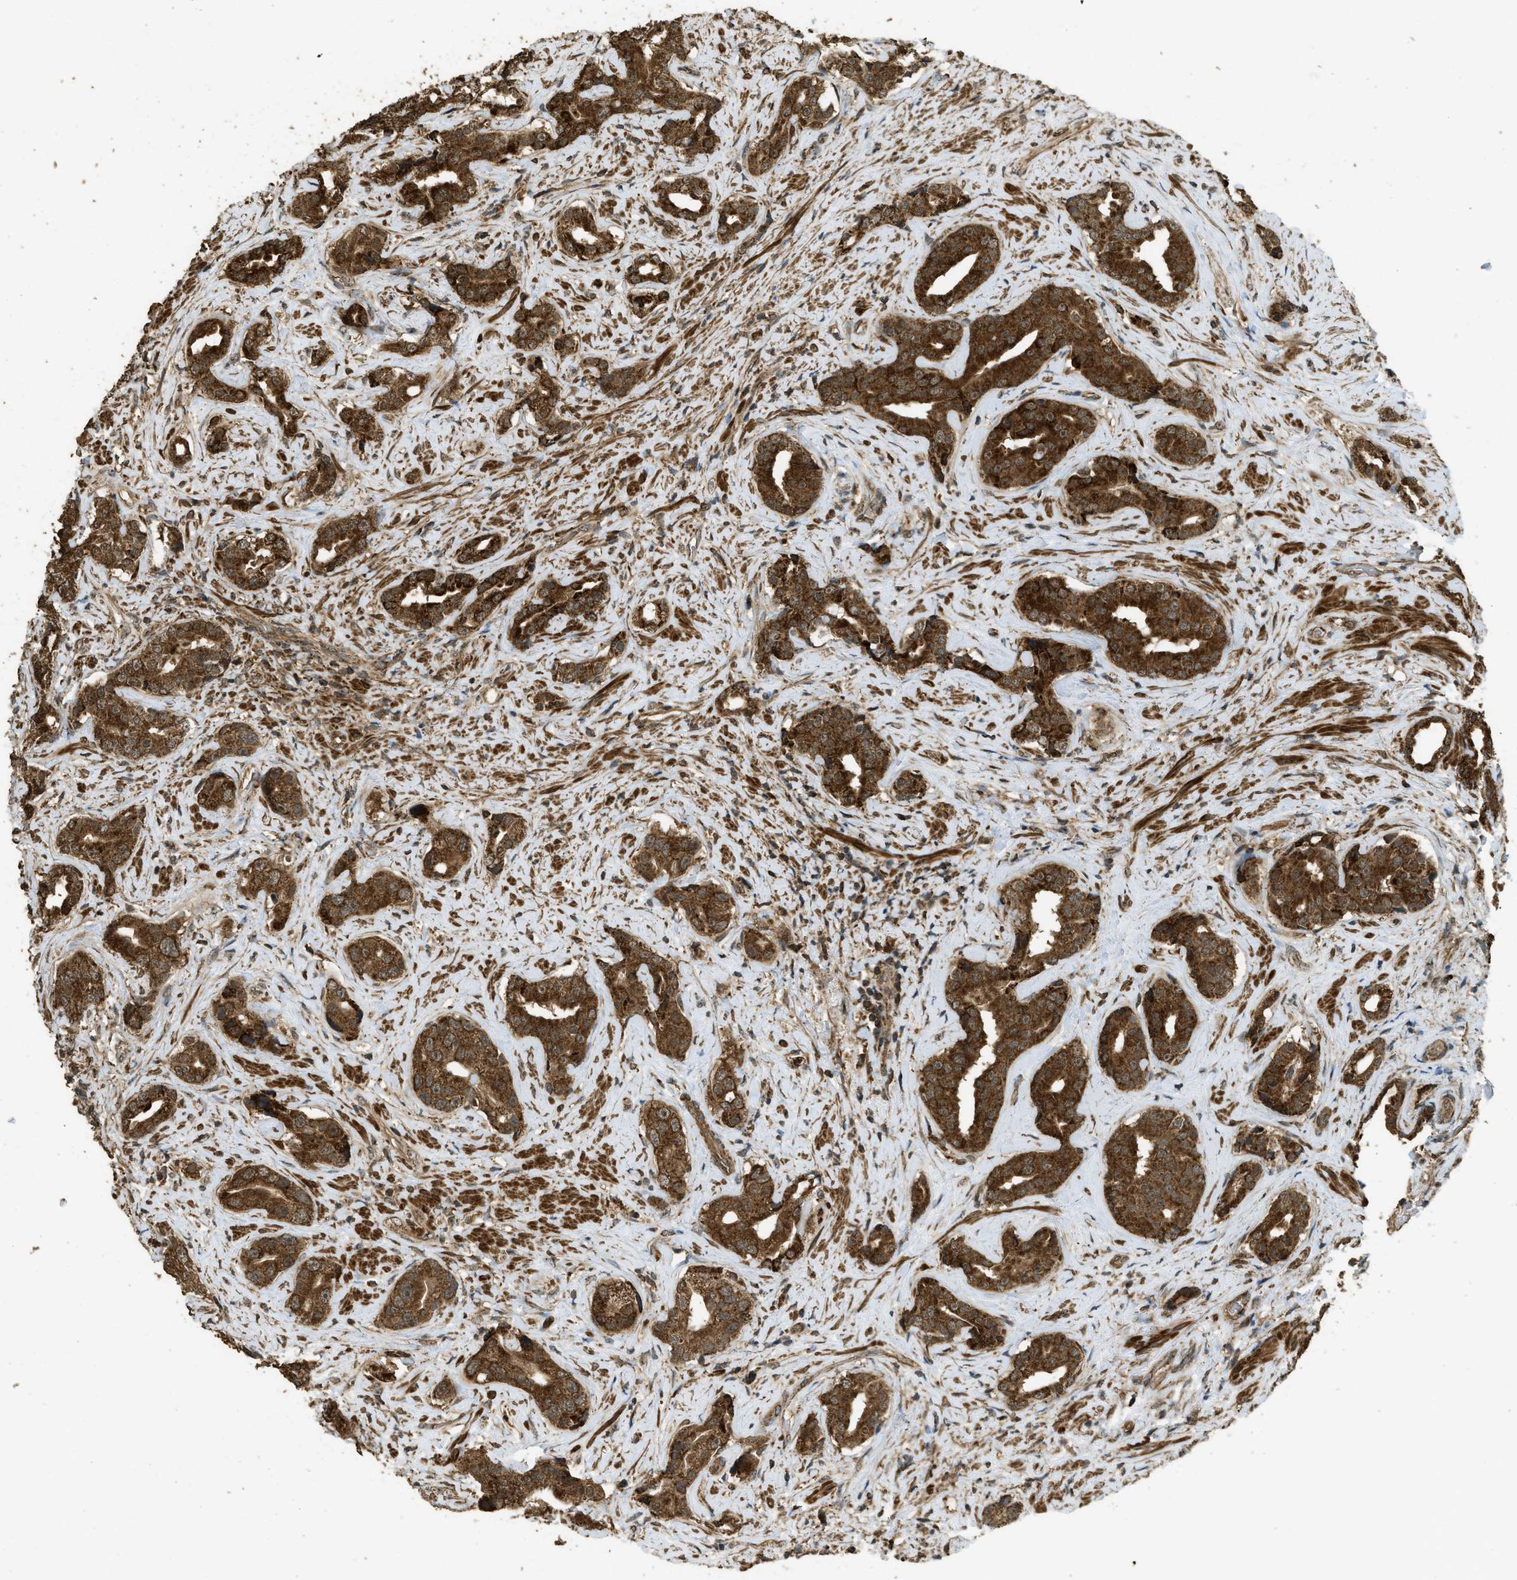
{"staining": {"intensity": "strong", "quantity": ">75%", "location": "cytoplasmic/membranous"}, "tissue": "prostate cancer", "cell_type": "Tumor cells", "image_type": "cancer", "snomed": [{"axis": "morphology", "description": "Adenocarcinoma, High grade"}, {"axis": "topography", "description": "Prostate"}], "caption": "Prostate high-grade adenocarcinoma tissue shows strong cytoplasmic/membranous expression in about >75% of tumor cells, visualized by immunohistochemistry. (brown staining indicates protein expression, while blue staining denotes nuclei).", "gene": "CTPS1", "patient": {"sex": "male", "age": 71}}